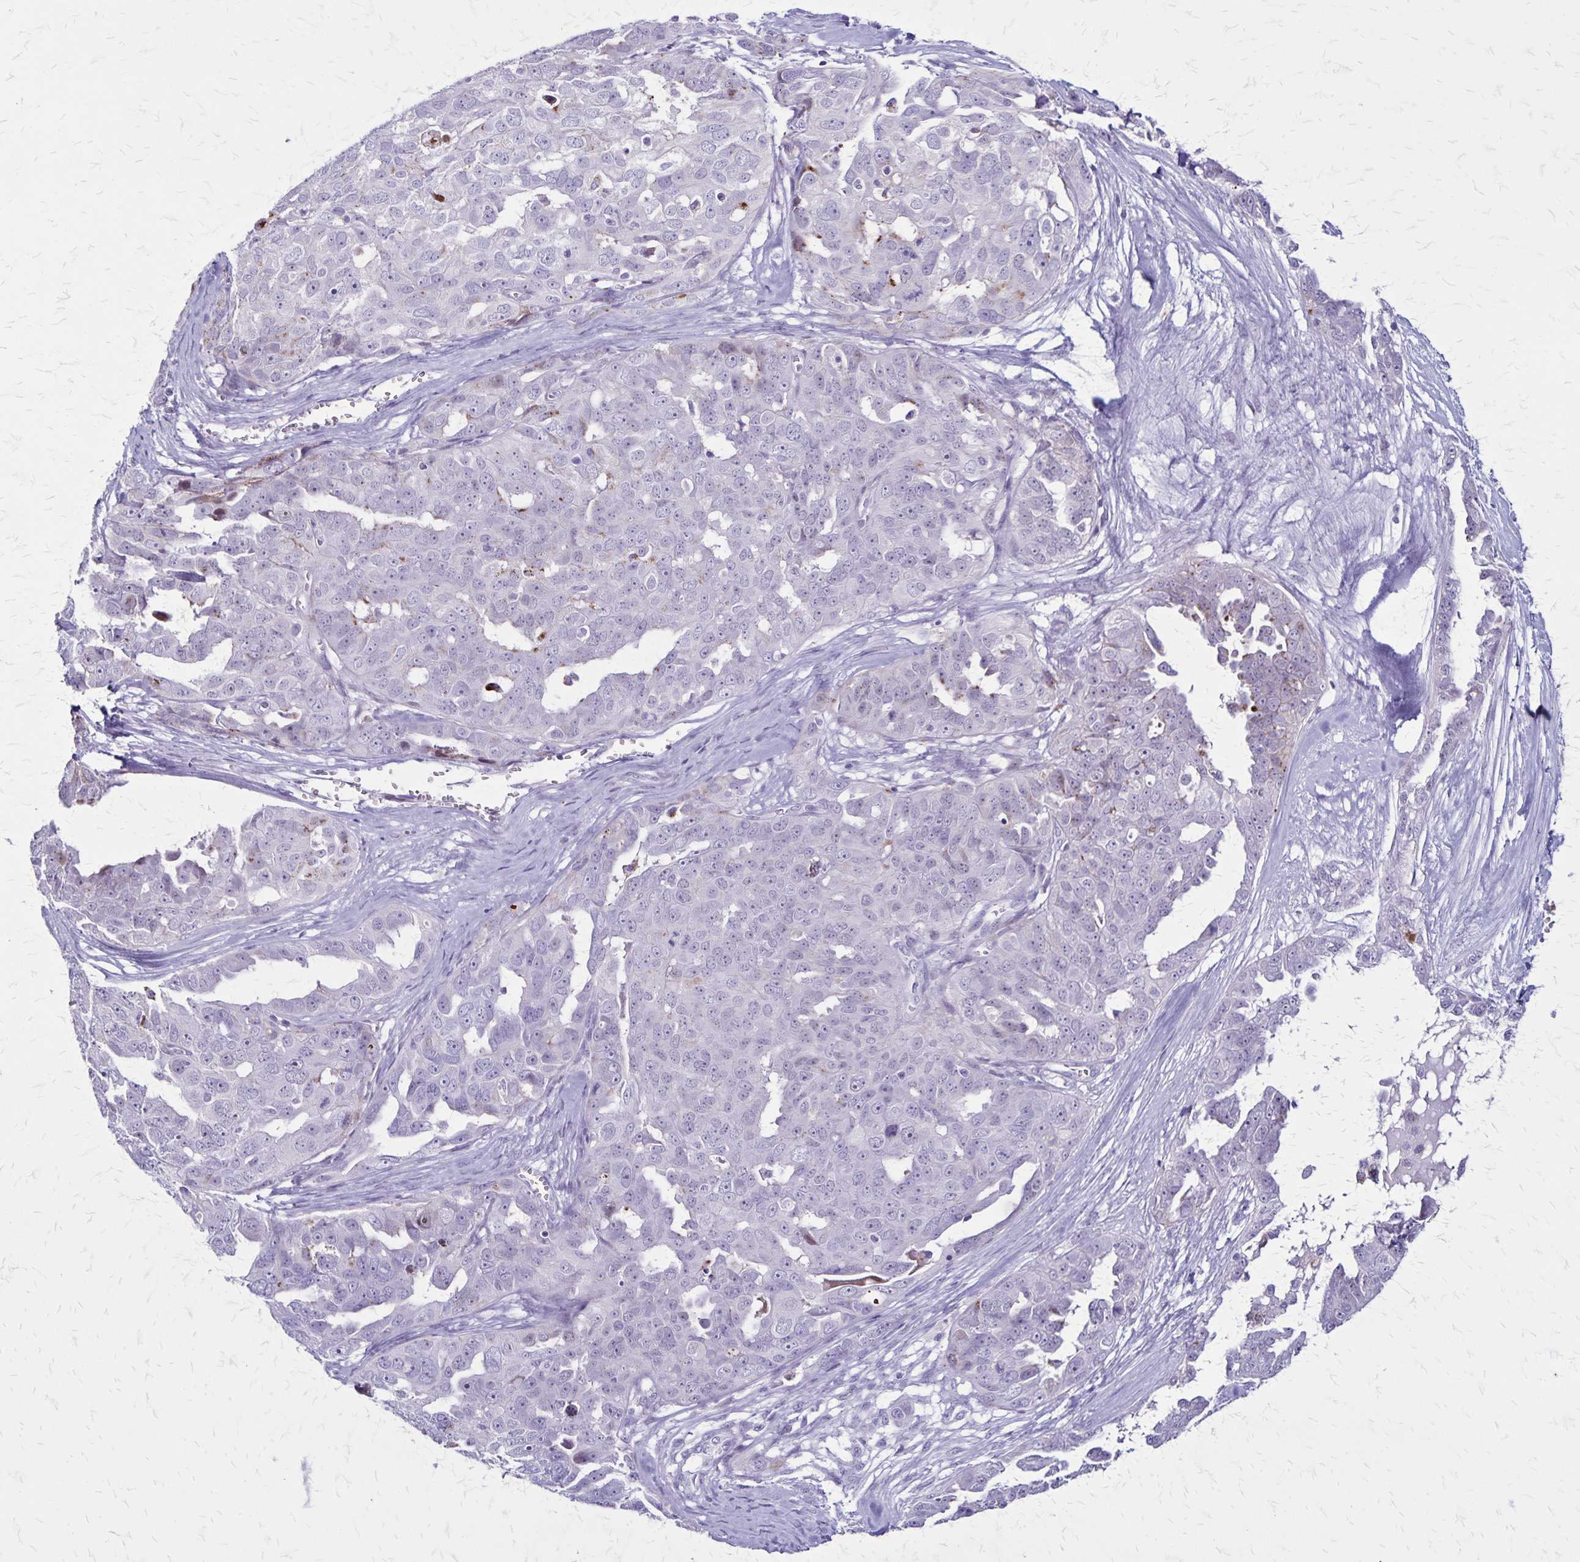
{"staining": {"intensity": "negative", "quantity": "none", "location": "none"}, "tissue": "ovarian cancer", "cell_type": "Tumor cells", "image_type": "cancer", "snomed": [{"axis": "morphology", "description": "Carcinoma, endometroid"}, {"axis": "topography", "description": "Ovary"}], "caption": "This is an IHC micrograph of human ovarian cancer. There is no expression in tumor cells.", "gene": "OR51B5", "patient": {"sex": "female", "age": 70}}